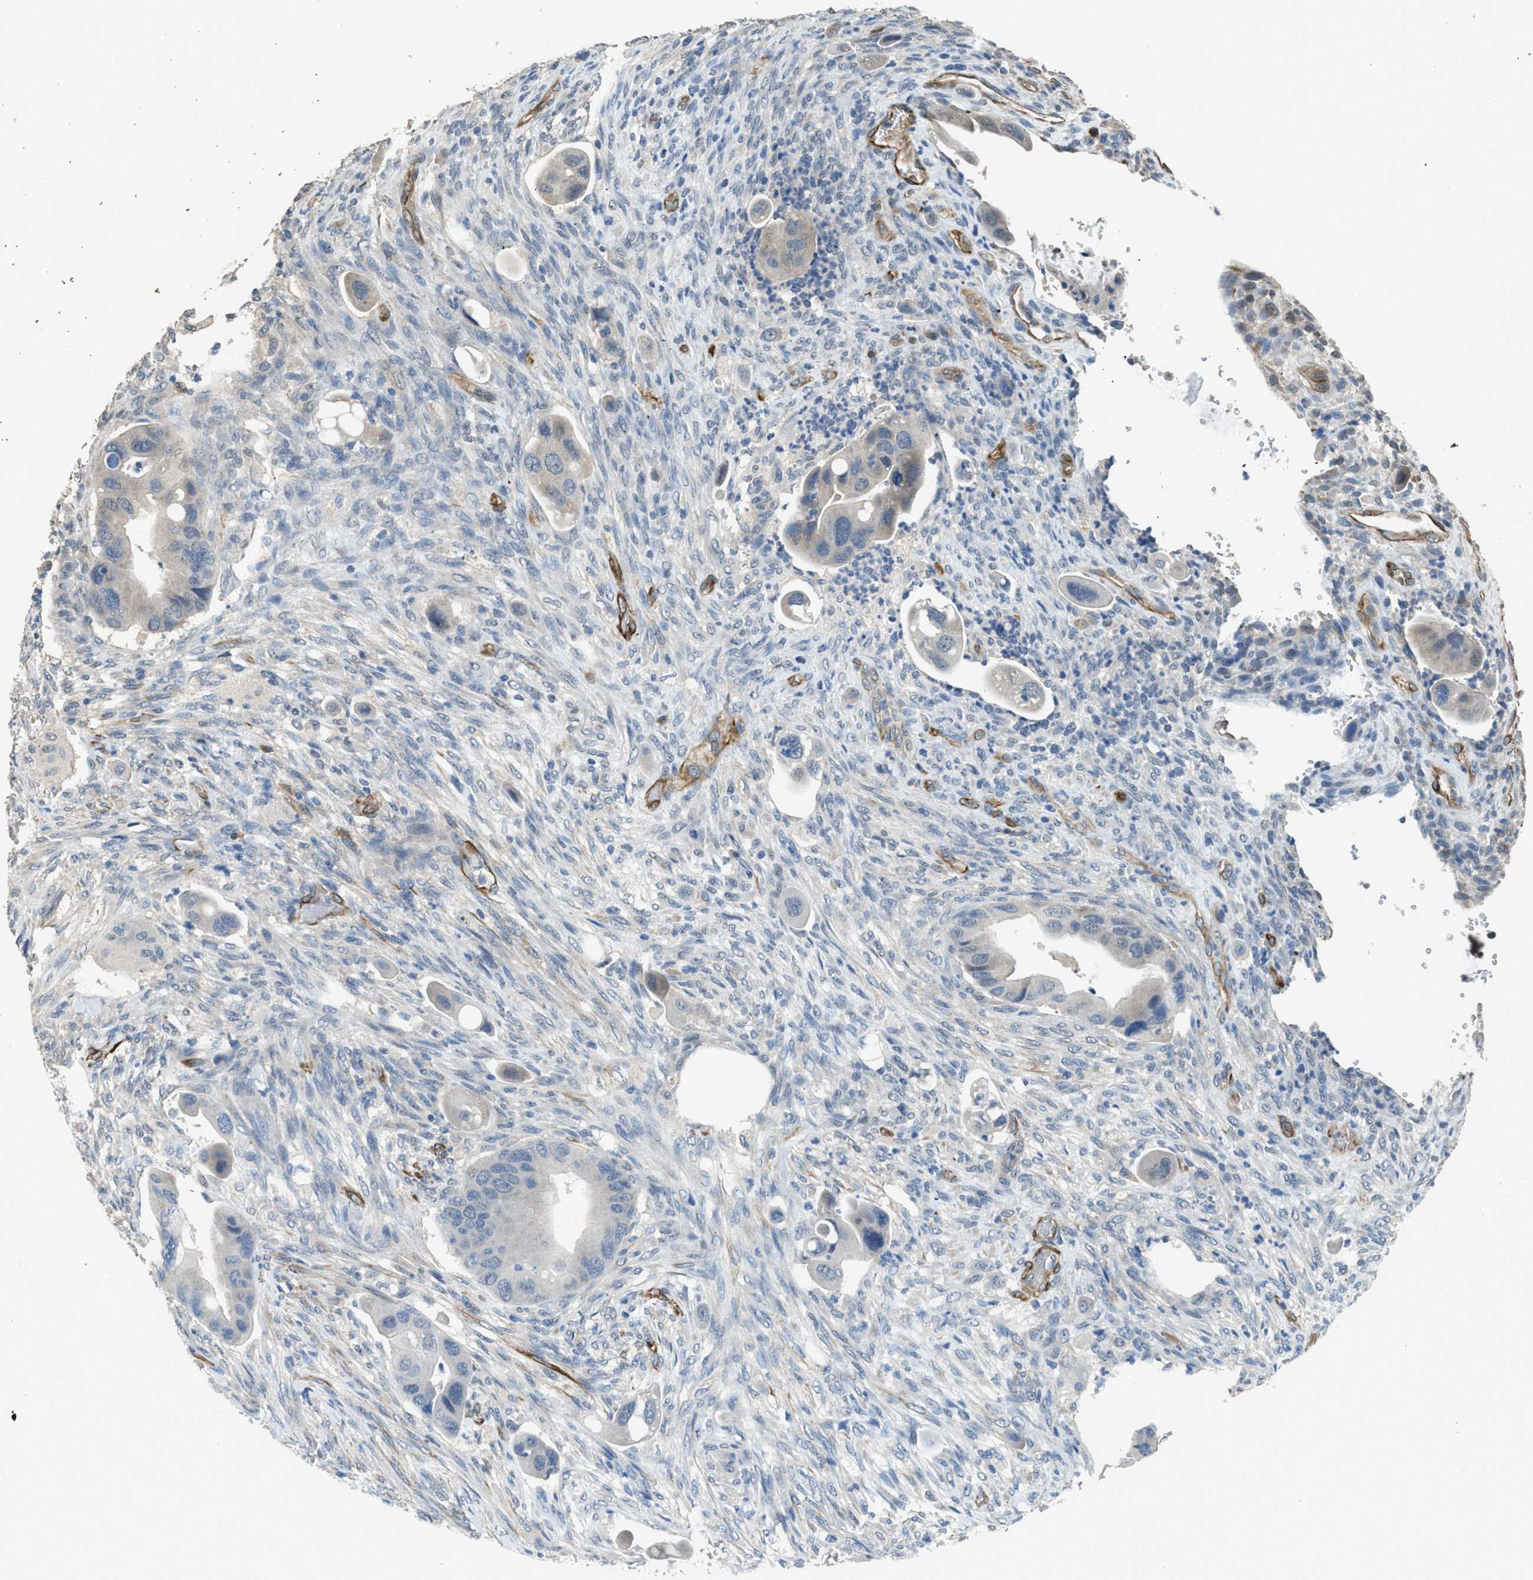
{"staining": {"intensity": "weak", "quantity": "<25%", "location": "cytoplasmic/membranous"}, "tissue": "colorectal cancer", "cell_type": "Tumor cells", "image_type": "cancer", "snomed": [{"axis": "morphology", "description": "Adenocarcinoma, NOS"}, {"axis": "topography", "description": "Rectum"}], "caption": "A high-resolution micrograph shows immunohistochemistry staining of colorectal cancer (adenocarcinoma), which shows no significant expression in tumor cells.", "gene": "SYNM", "patient": {"sex": "female", "age": 57}}